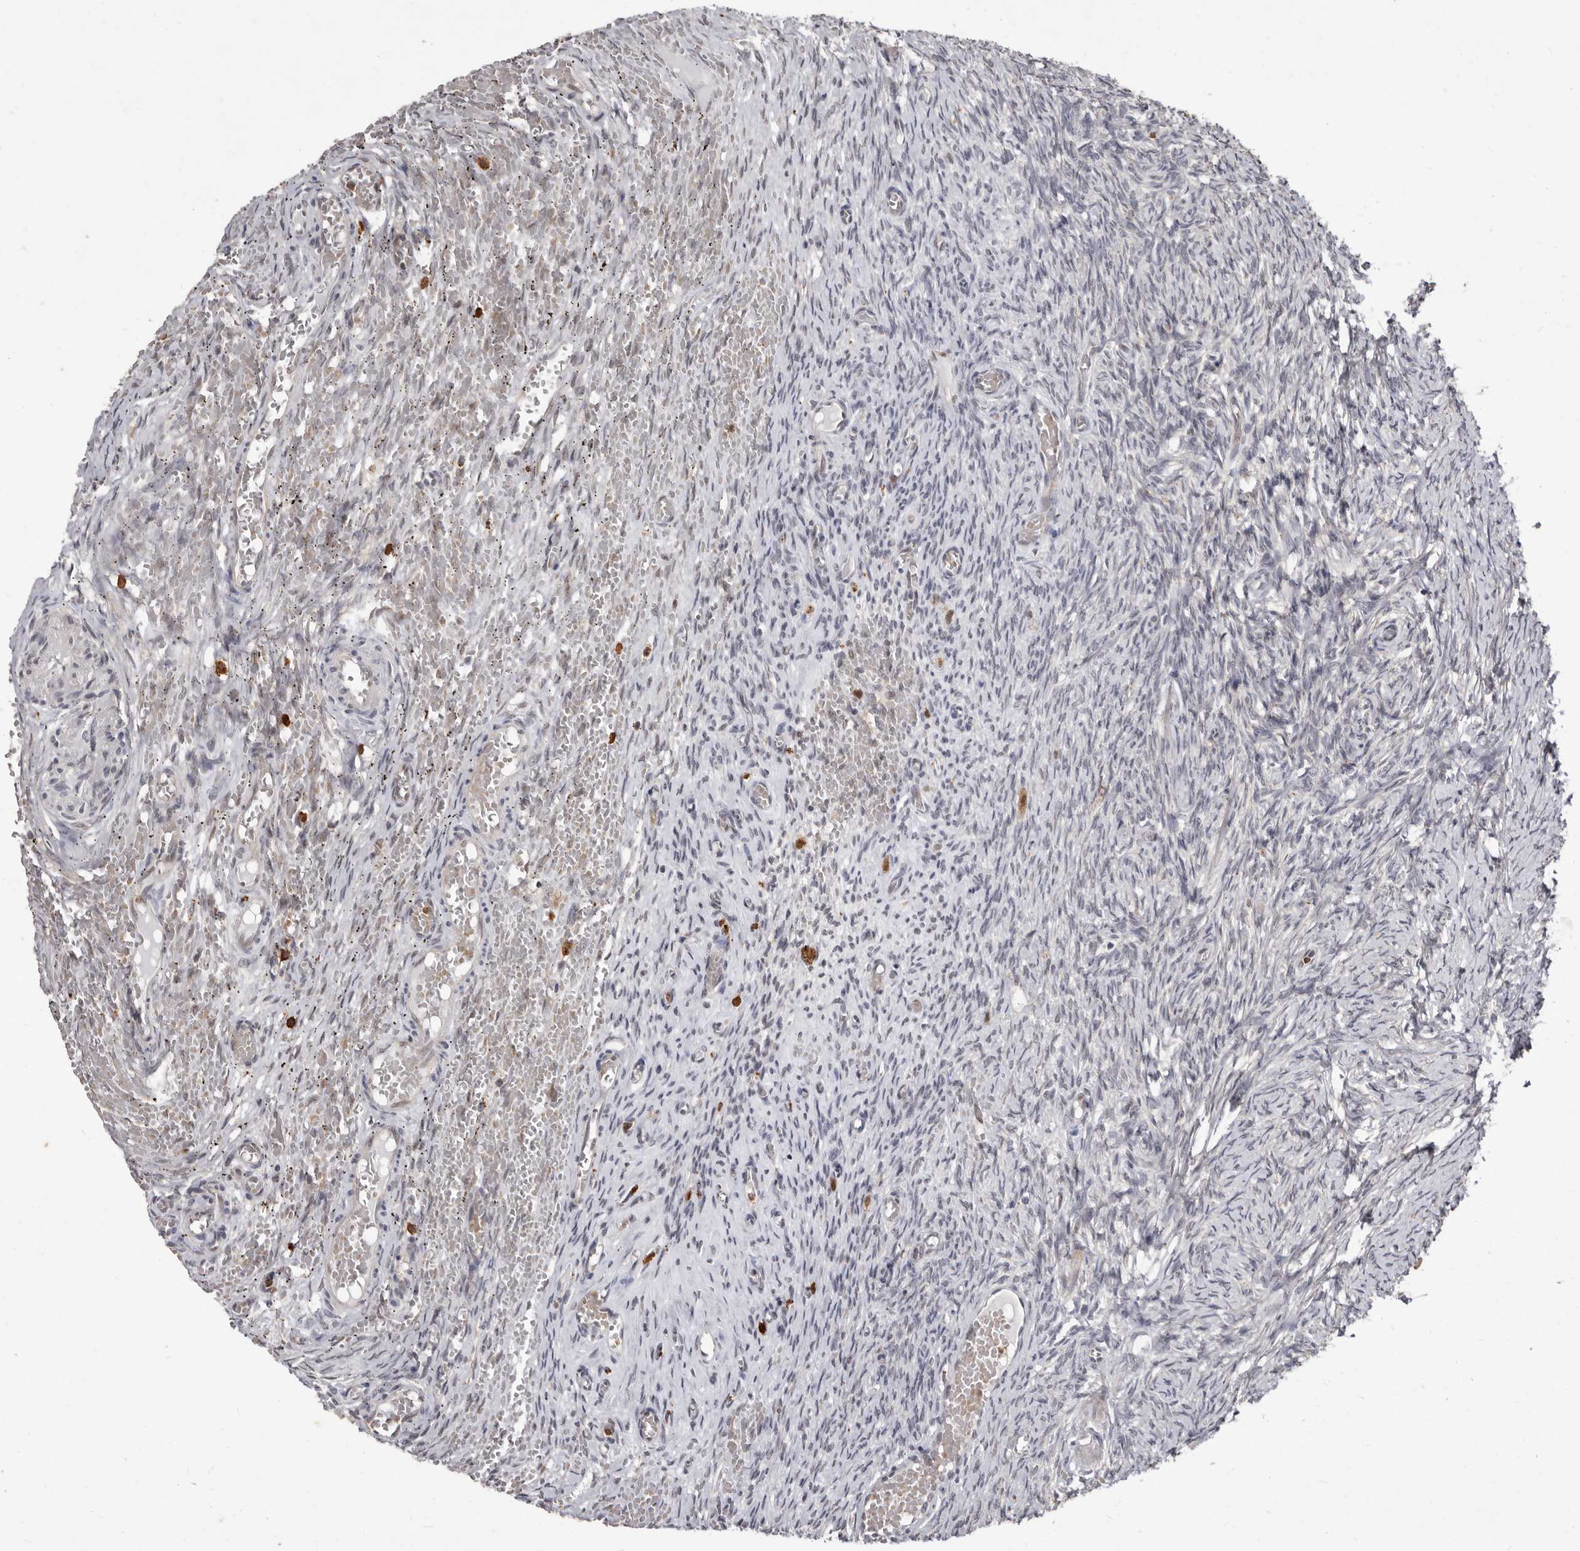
{"staining": {"intensity": "weak", "quantity": ">75%", "location": "cytoplasmic/membranous"}, "tissue": "ovary", "cell_type": "Follicle cells", "image_type": "normal", "snomed": [{"axis": "morphology", "description": "Adenocarcinoma, NOS"}, {"axis": "topography", "description": "Endometrium"}], "caption": "Ovary stained with immunohistochemistry reveals weak cytoplasmic/membranous staining in approximately >75% of follicle cells.", "gene": "ACLY", "patient": {"sex": "female", "age": 32}}